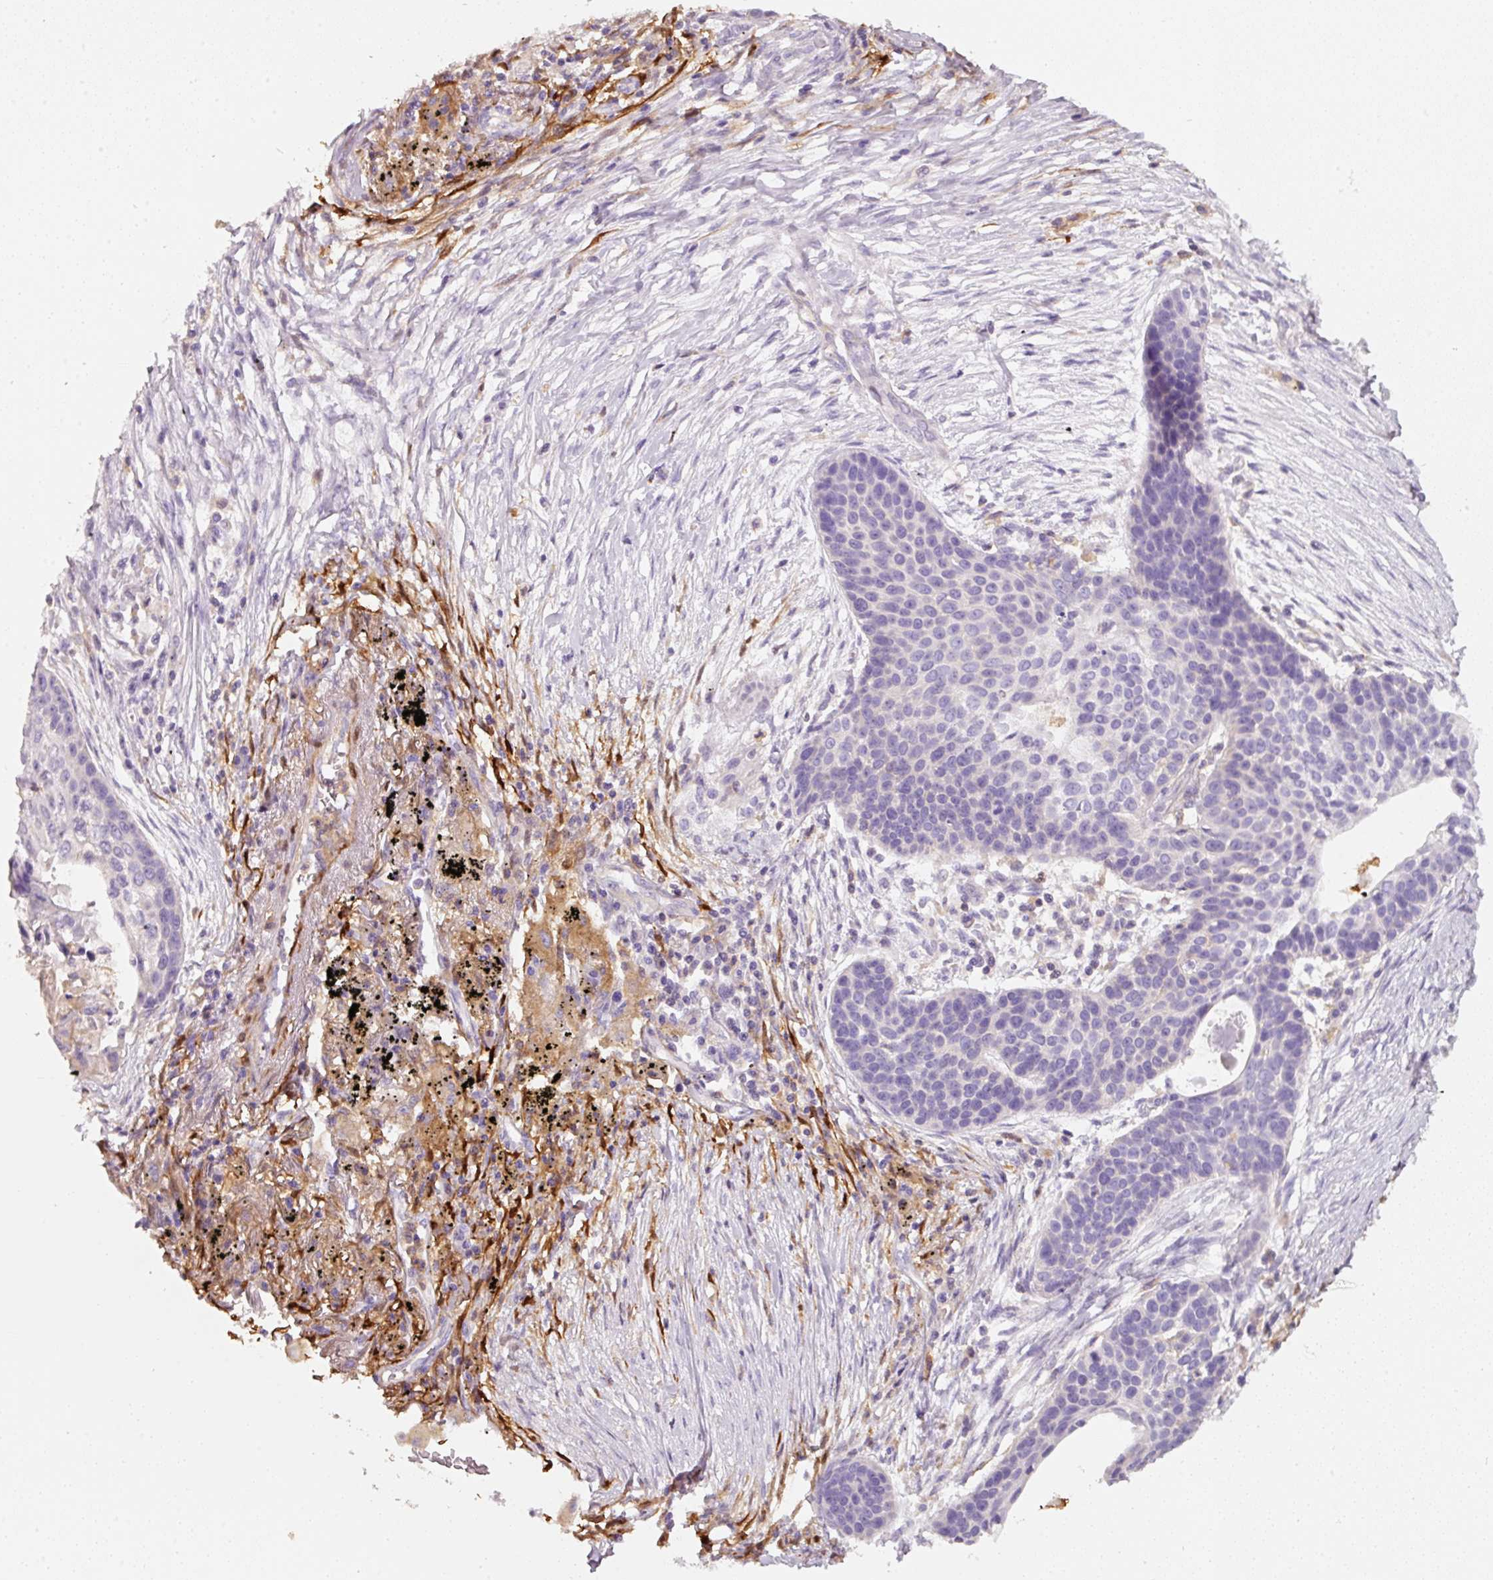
{"staining": {"intensity": "negative", "quantity": "none", "location": "none"}, "tissue": "lung cancer", "cell_type": "Tumor cells", "image_type": "cancer", "snomed": [{"axis": "morphology", "description": "Squamous cell carcinoma, NOS"}, {"axis": "topography", "description": "Lung"}], "caption": "Tumor cells are negative for brown protein staining in lung squamous cell carcinoma.", "gene": "IQGAP2", "patient": {"sex": "male", "age": 71}}